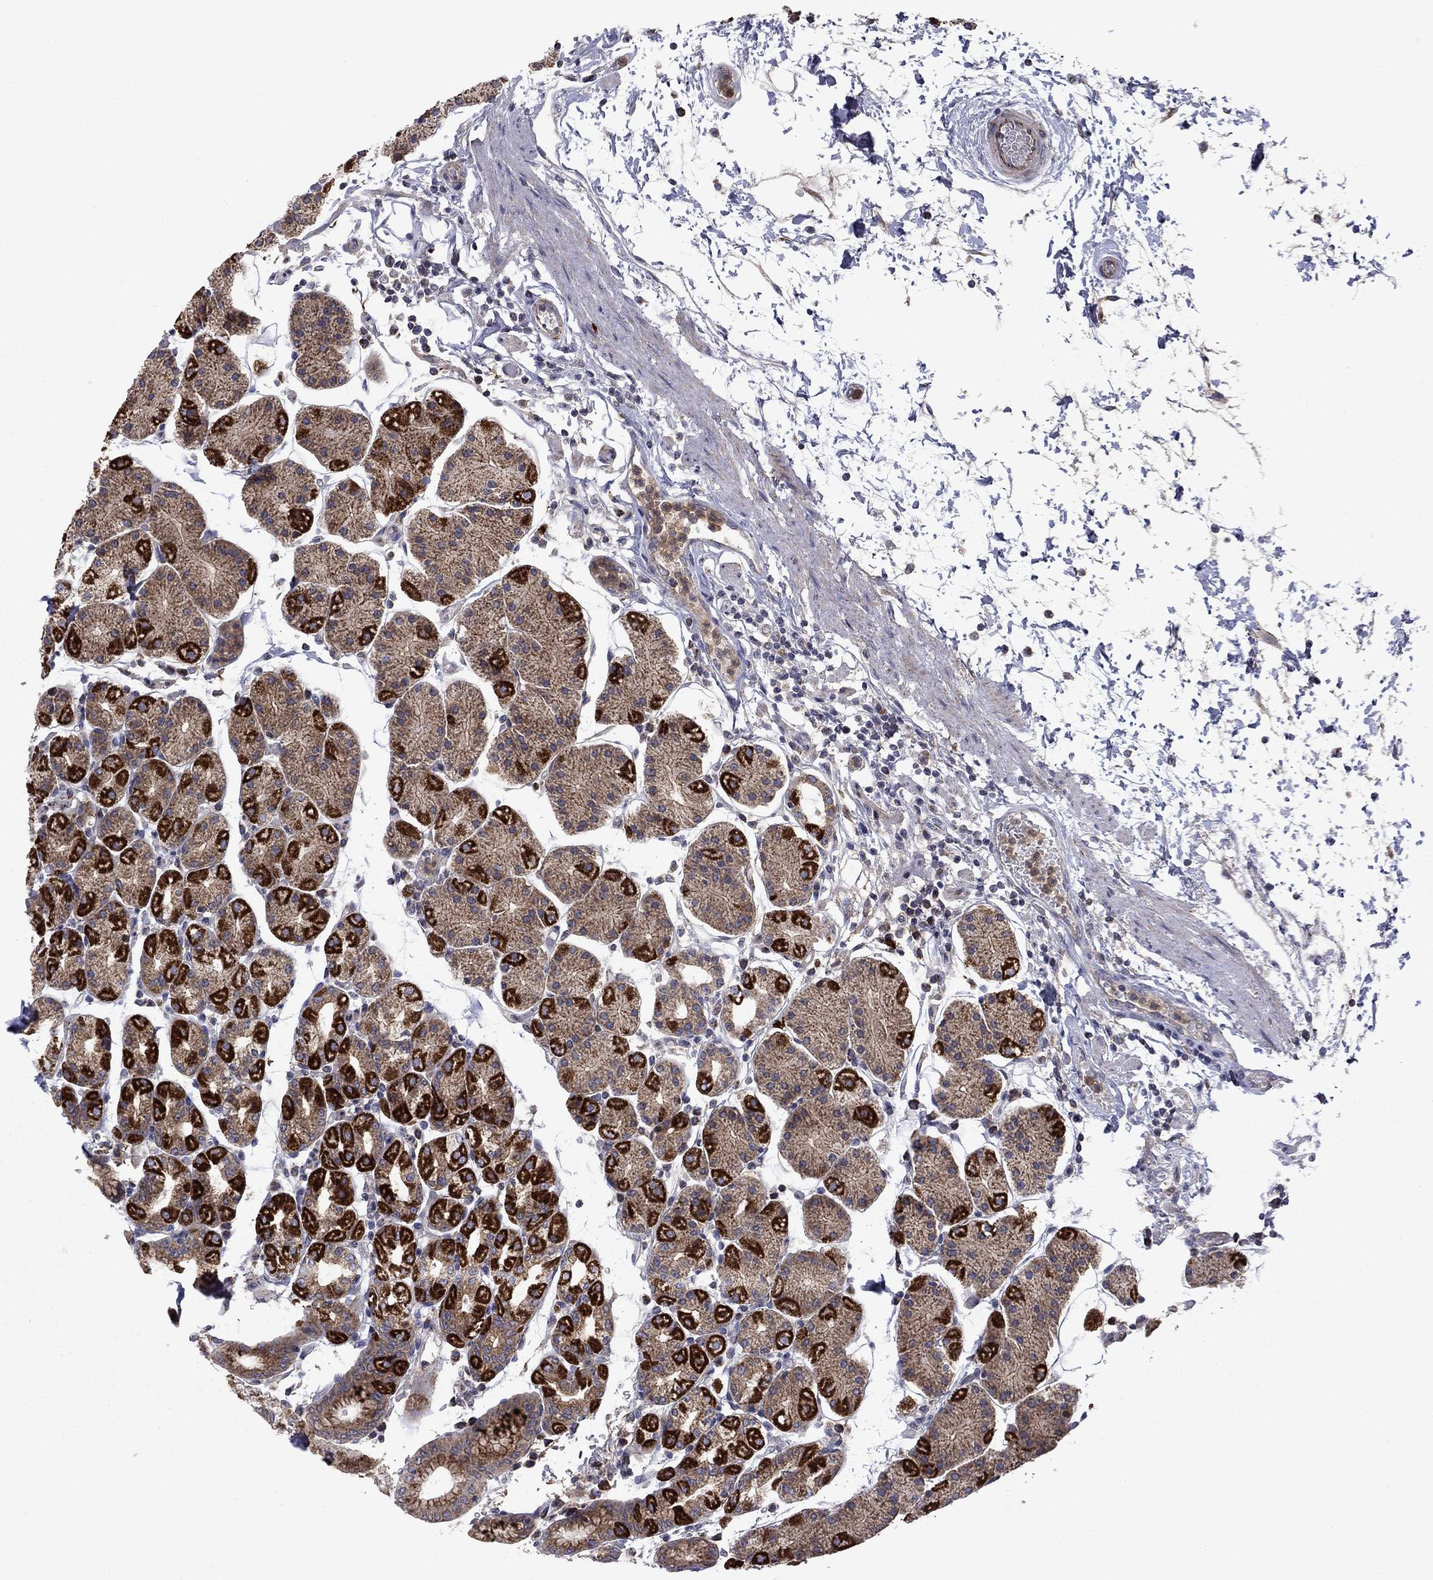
{"staining": {"intensity": "strong", "quantity": "25%-75%", "location": "cytoplasmic/membranous"}, "tissue": "stomach", "cell_type": "Glandular cells", "image_type": "normal", "snomed": [{"axis": "morphology", "description": "Normal tissue, NOS"}, {"axis": "topography", "description": "Stomach"}], "caption": "A high amount of strong cytoplasmic/membranous staining is present in about 25%-75% of glandular cells in benign stomach.", "gene": "DOP1B", "patient": {"sex": "male", "age": 54}}